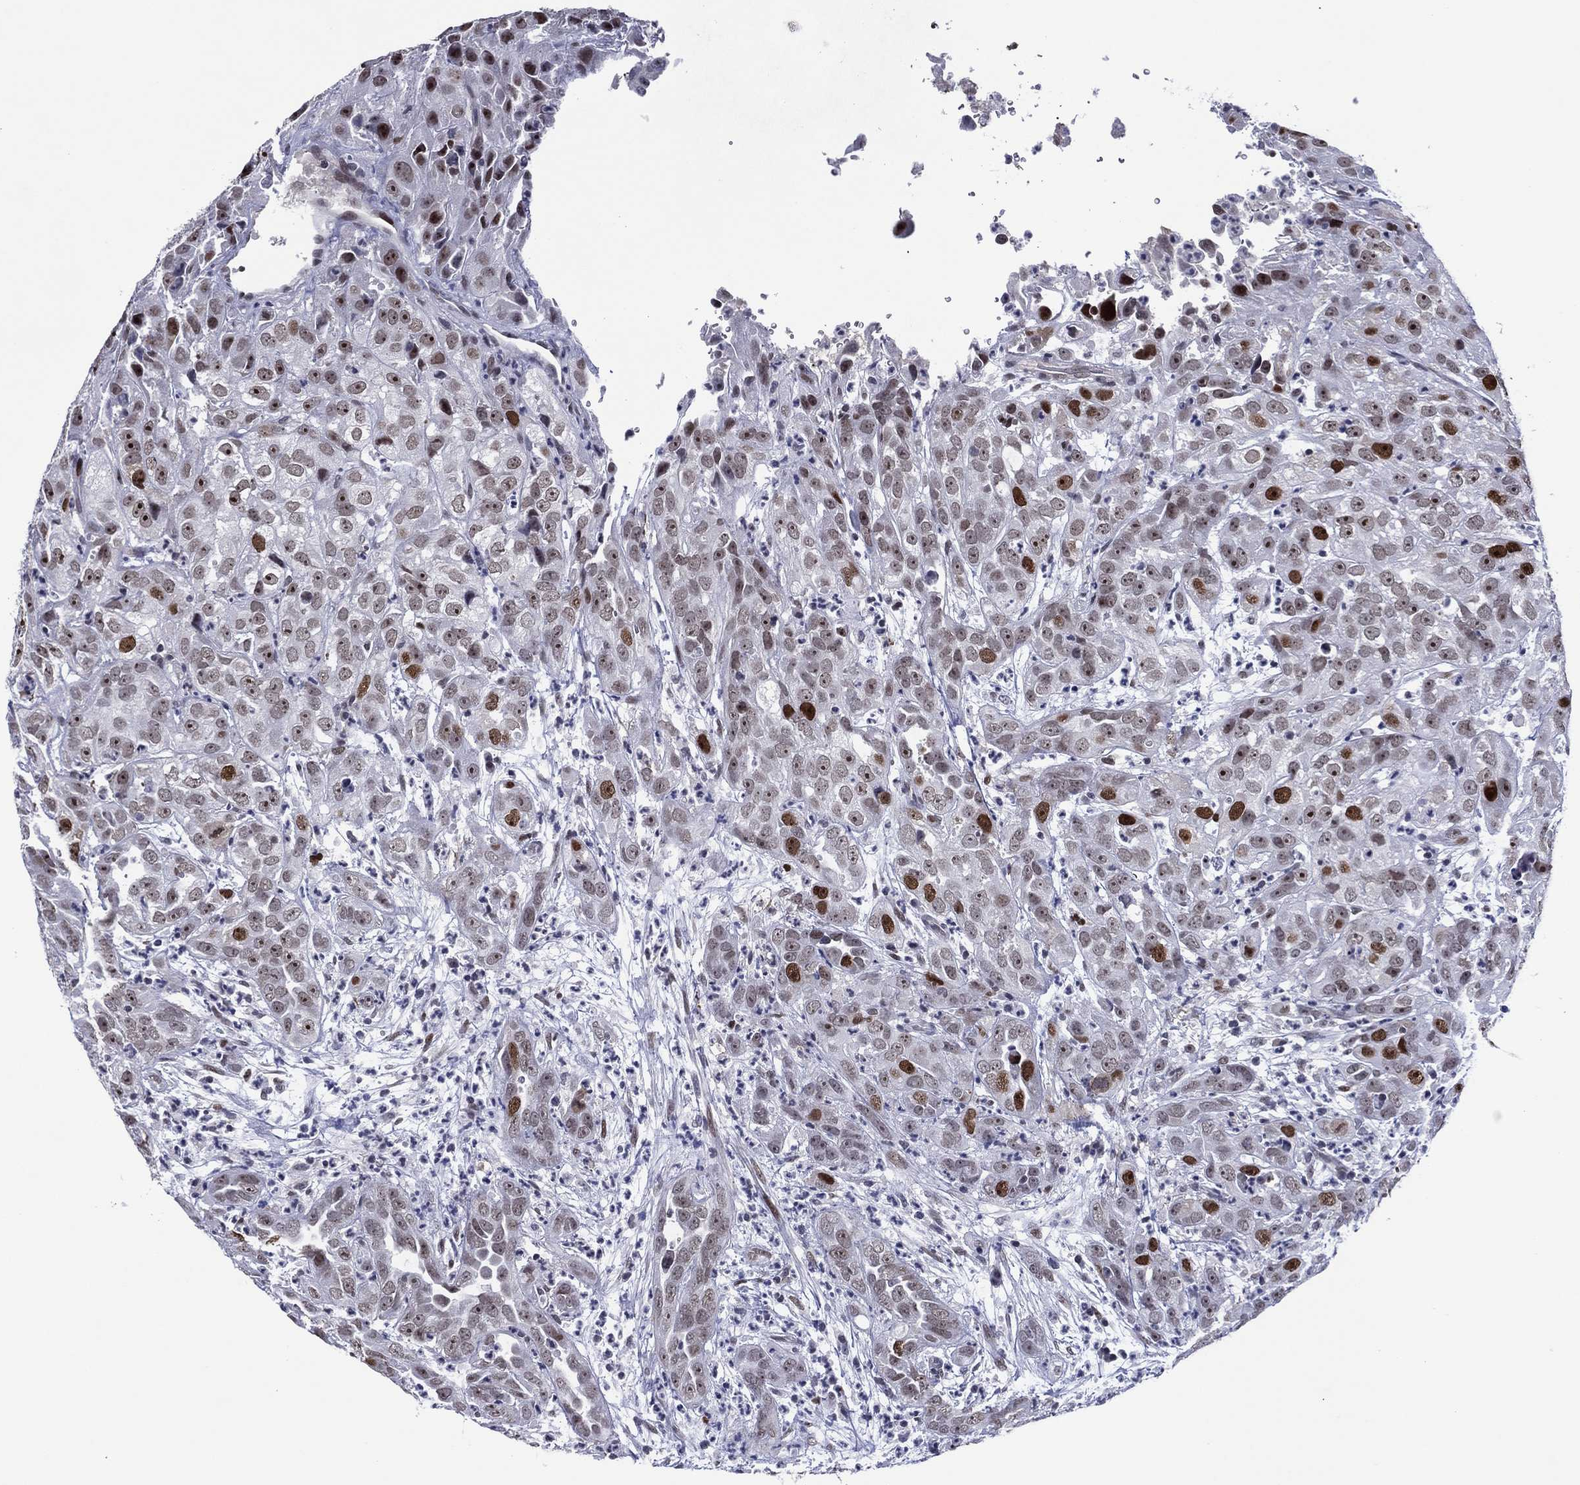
{"staining": {"intensity": "strong", "quantity": "<25%", "location": "nuclear"}, "tissue": "urothelial cancer", "cell_type": "Tumor cells", "image_type": "cancer", "snomed": [{"axis": "morphology", "description": "Urothelial carcinoma, High grade"}, {"axis": "topography", "description": "Urinary bladder"}], "caption": "The image exhibits immunohistochemical staining of urothelial cancer. There is strong nuclear staining is identified in approximately <25% of tumor cells.", "gene": "GATA6", "patient": {"sex": "female", "age": 41}}